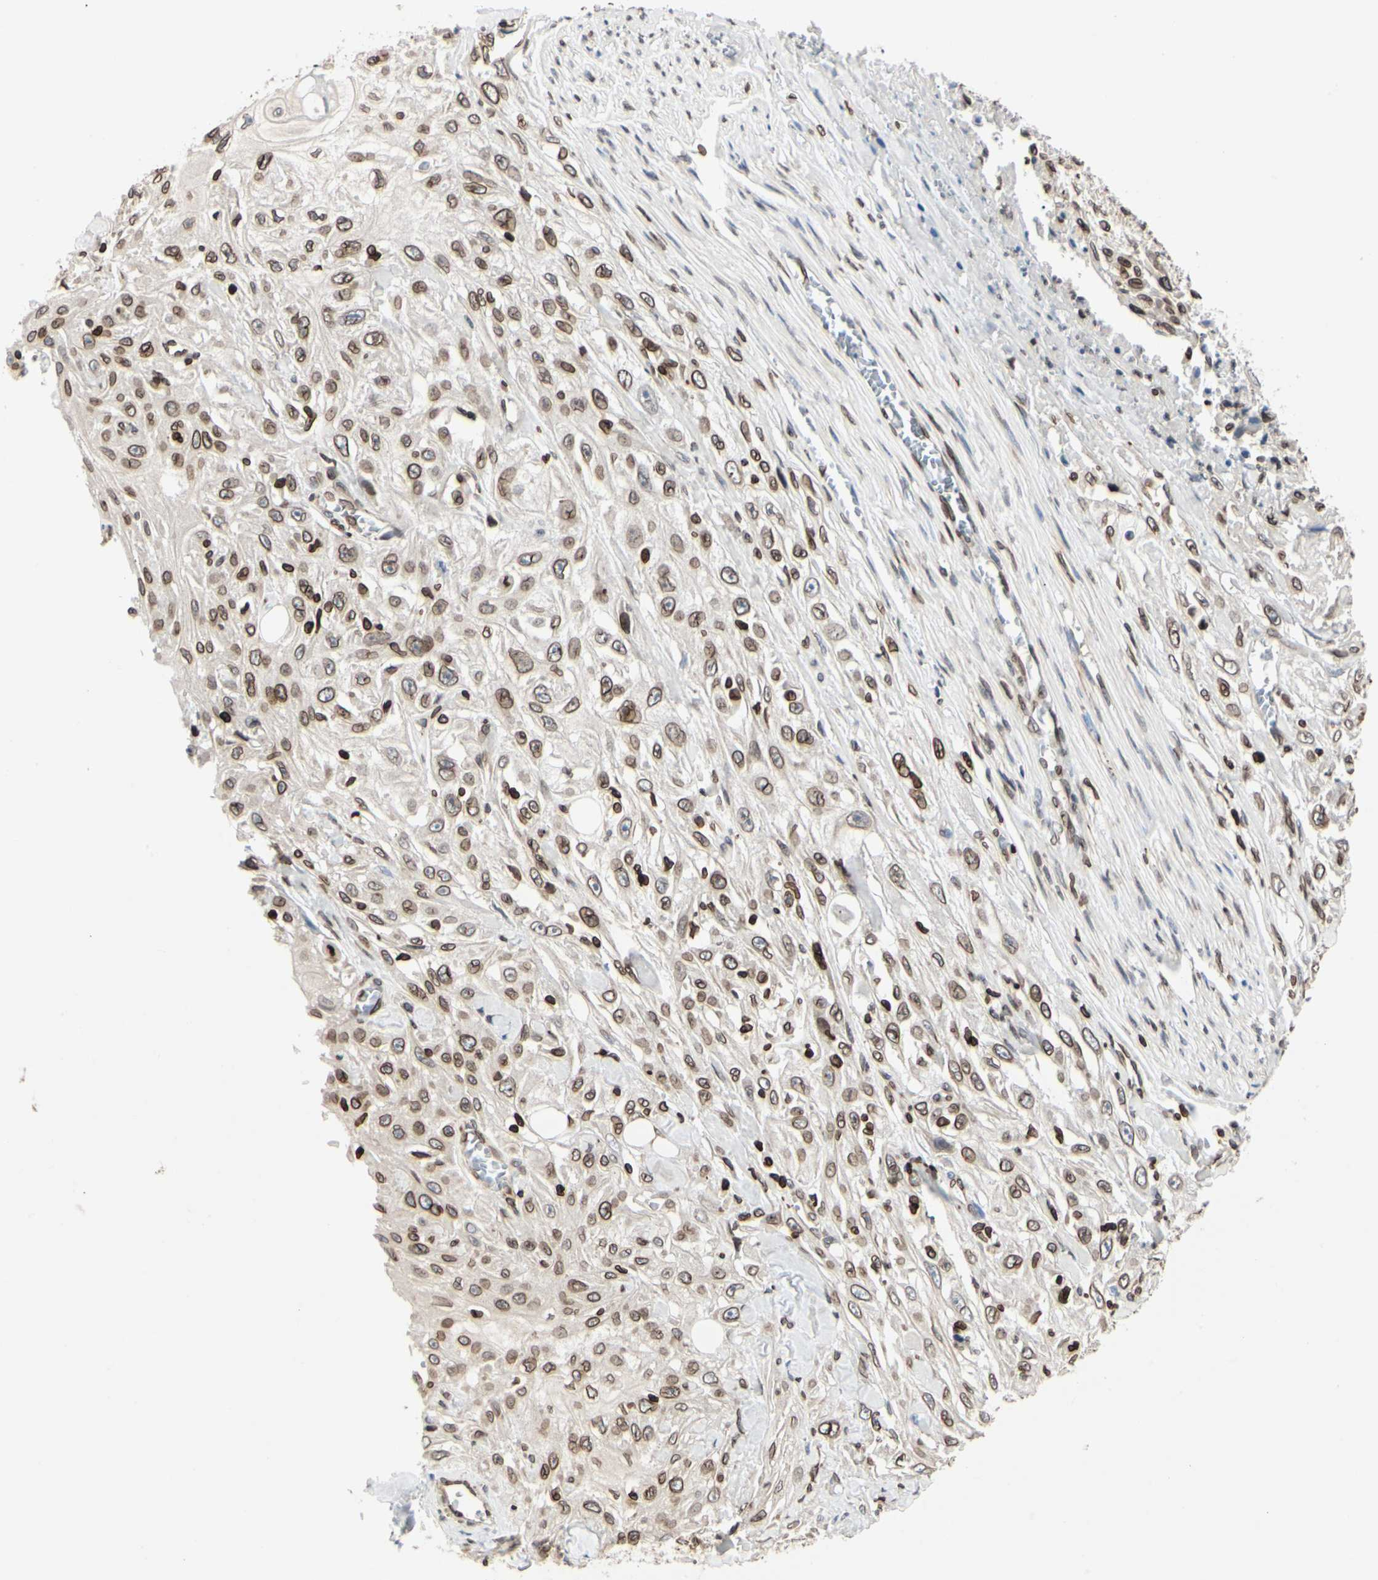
{"staining": {"intensity": "moderate", "quantity": ">75%", "location": "cytoplasmic/membranous,nuclear"}, "tissue": "skin cancer", "cell_type": "Tumor cells", "image_type": "cancer", "snomed": [{"axis": "morphology", "description": "Squamous cell carcinoma, NOS"}, {"axis": "morphology", "description": "Squamous cell carcinoma, metastatic, NOS"}, {"axis": "topography", "description": "Skin"}, {"axis": "topography", "description": "Lymph node"}], "caption": "Immunohistochemistry (IHC) histopathology image of neoplastic tissue: skin squamous cell carcinoma stained using immunohistochemistry reveals medium levels of moderate protein expression localized specifically in the cytoplasmic/membranous and nuclear of tumor cells, appearing as a cytoplasmic/membranous and nuclear brown color.", "gene": "TMPO", "patient": {"sex": "male", "age": 75}}